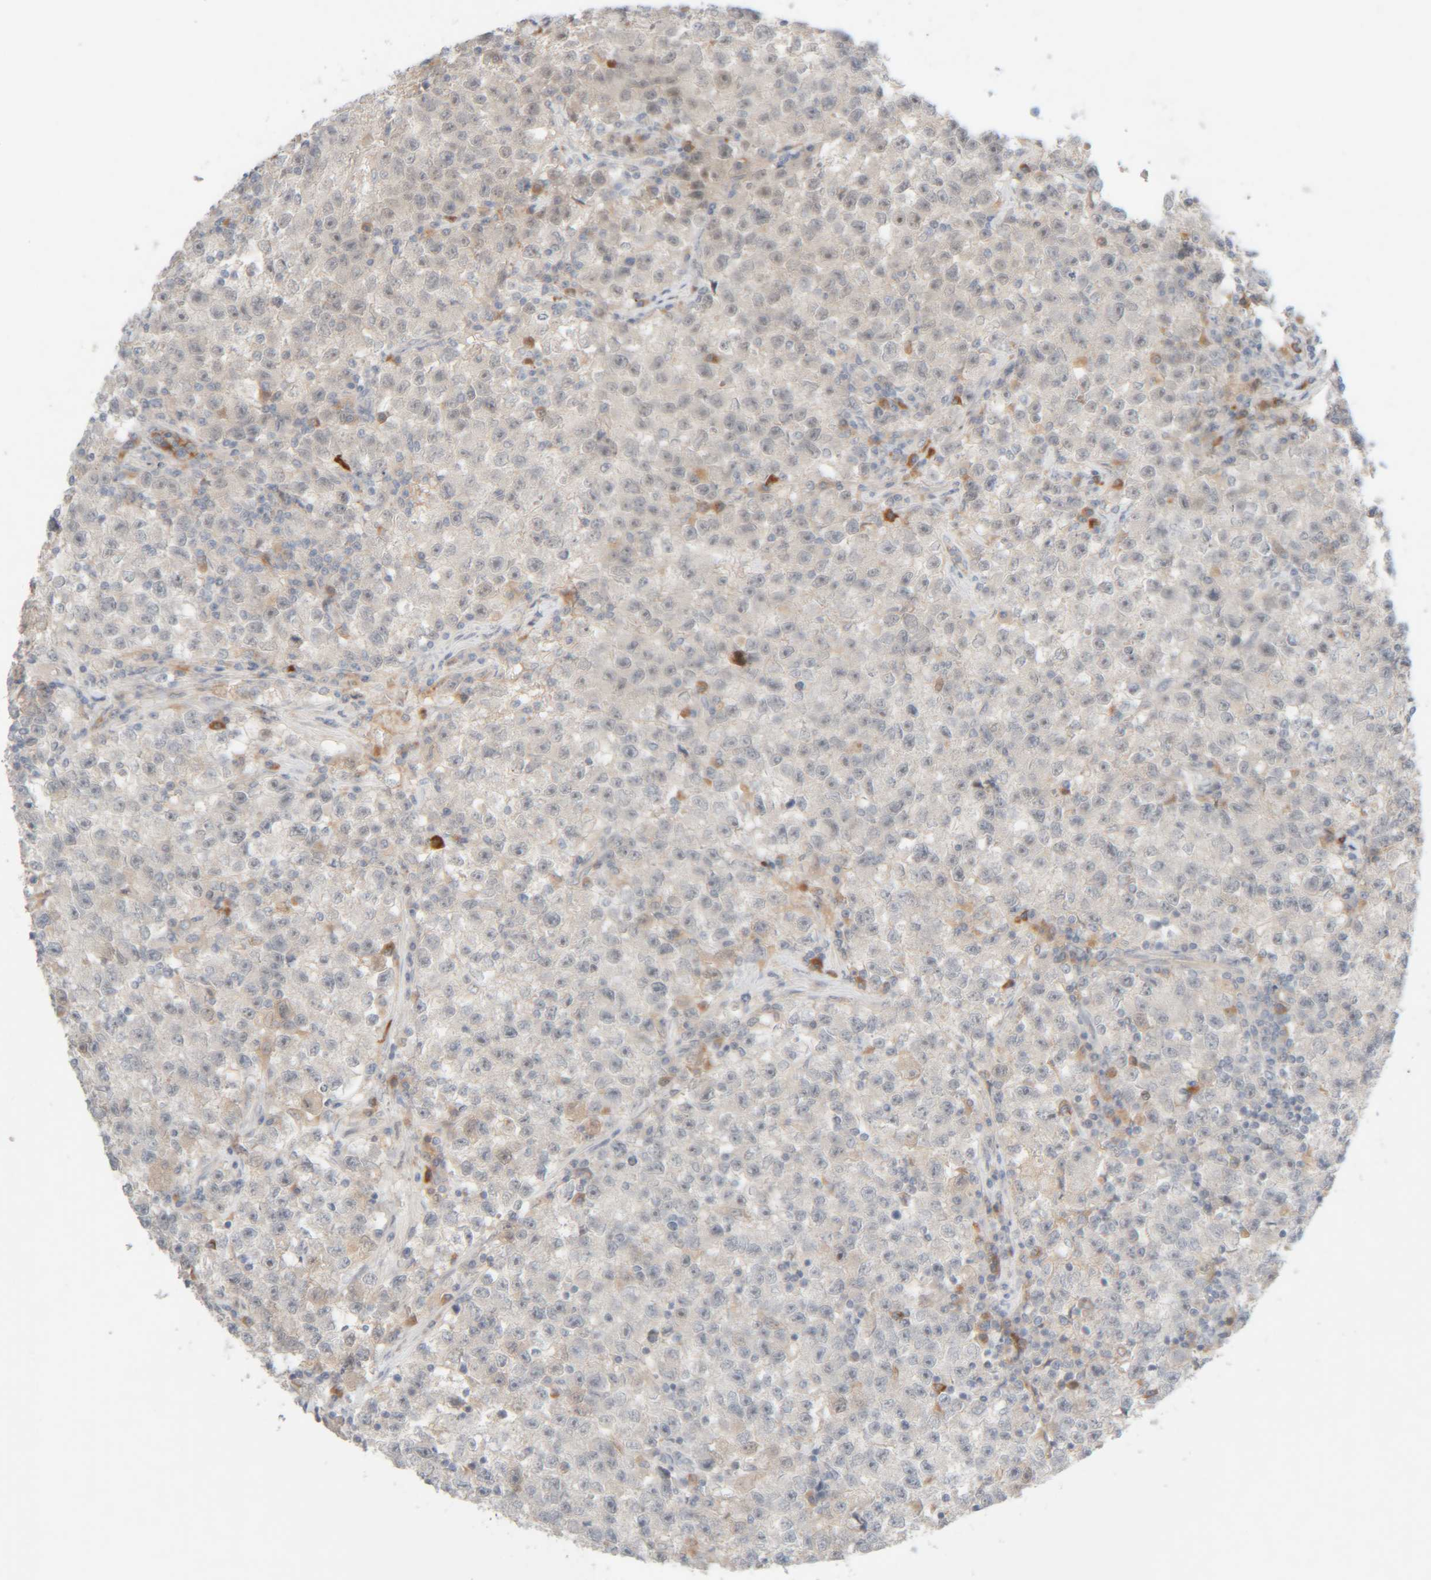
{"staining": {"intensity": "negative", "quantity": "none", "location": "none"}, "tissue": "testis cancer", "cell_type": "Tumor cells", "image_type": "cancer", "snomed": [{"axis": "morphology", "description": "Seminoma, NOS"}, {"axis": "topography", "description": "Testis"}], "caption": "Human testis cancer stained for a protein using immunohistochemistry reveals no expression in tumor cells.", "gene": "CHKA", "patient": {"sex": "male", "age": 22}}